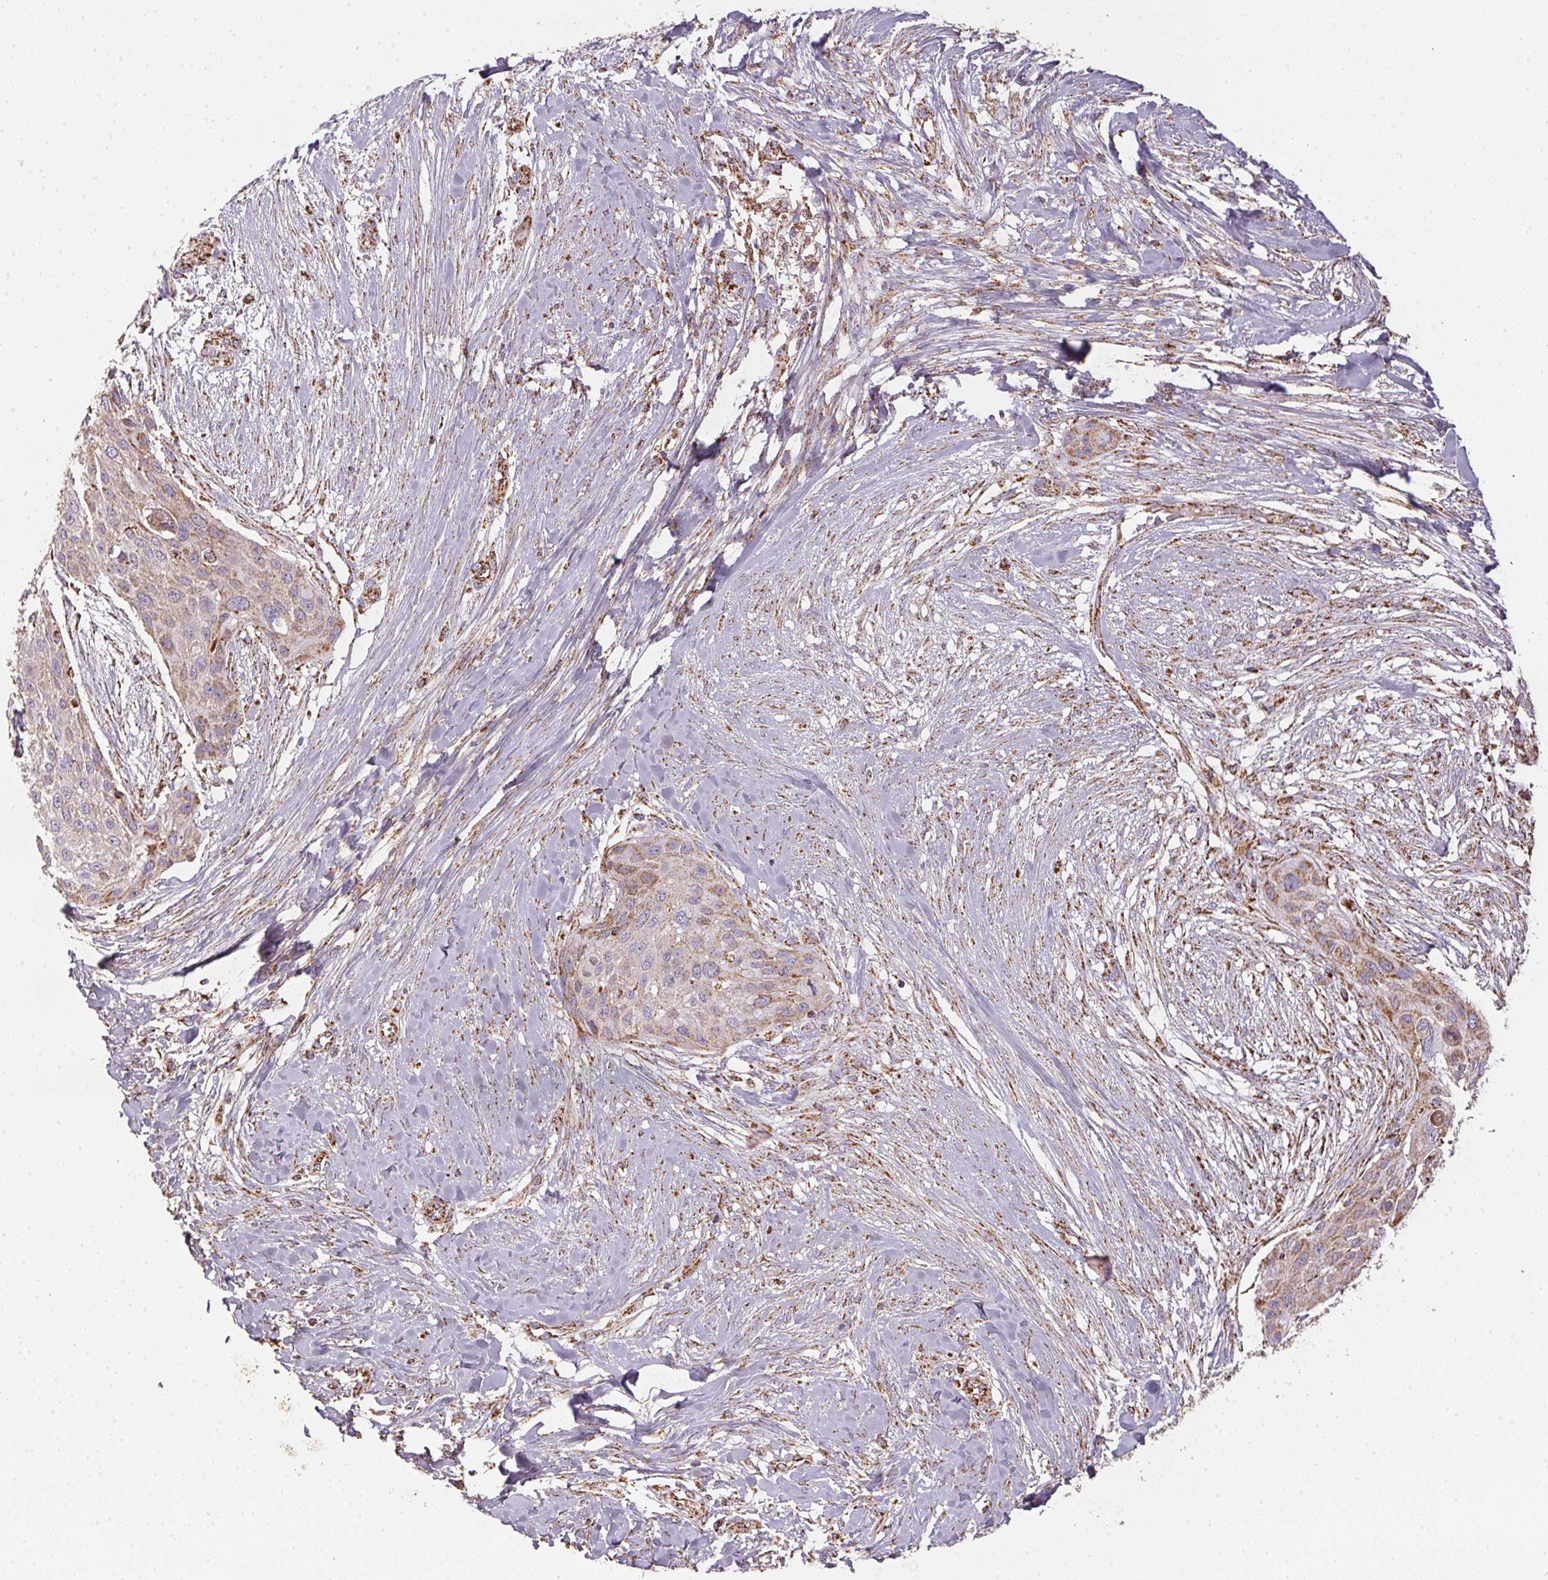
{"staining": {"intensity": "moderate", "quantity": "25%-75%", "location": "cytoplasmic/membranous"}, "tissue": "skin cancer", "cell_type": "Tumor cells", "image_type": "cancer", "snomed": [{"axis": "morphology", "description": "Squamous cell carcinoma, NOS"}, {"axis": "topography", "description": "Skin"}], "caption": "Moderate cytoplasmic/membranous protein positivity is present in about 25%-75% of tumor cells in skin cancer. The protein is shown in brown color, while the nuclei are stained blue.", "gene": "NDUFS2", "patient": {"sex": "female", "age": 87}}